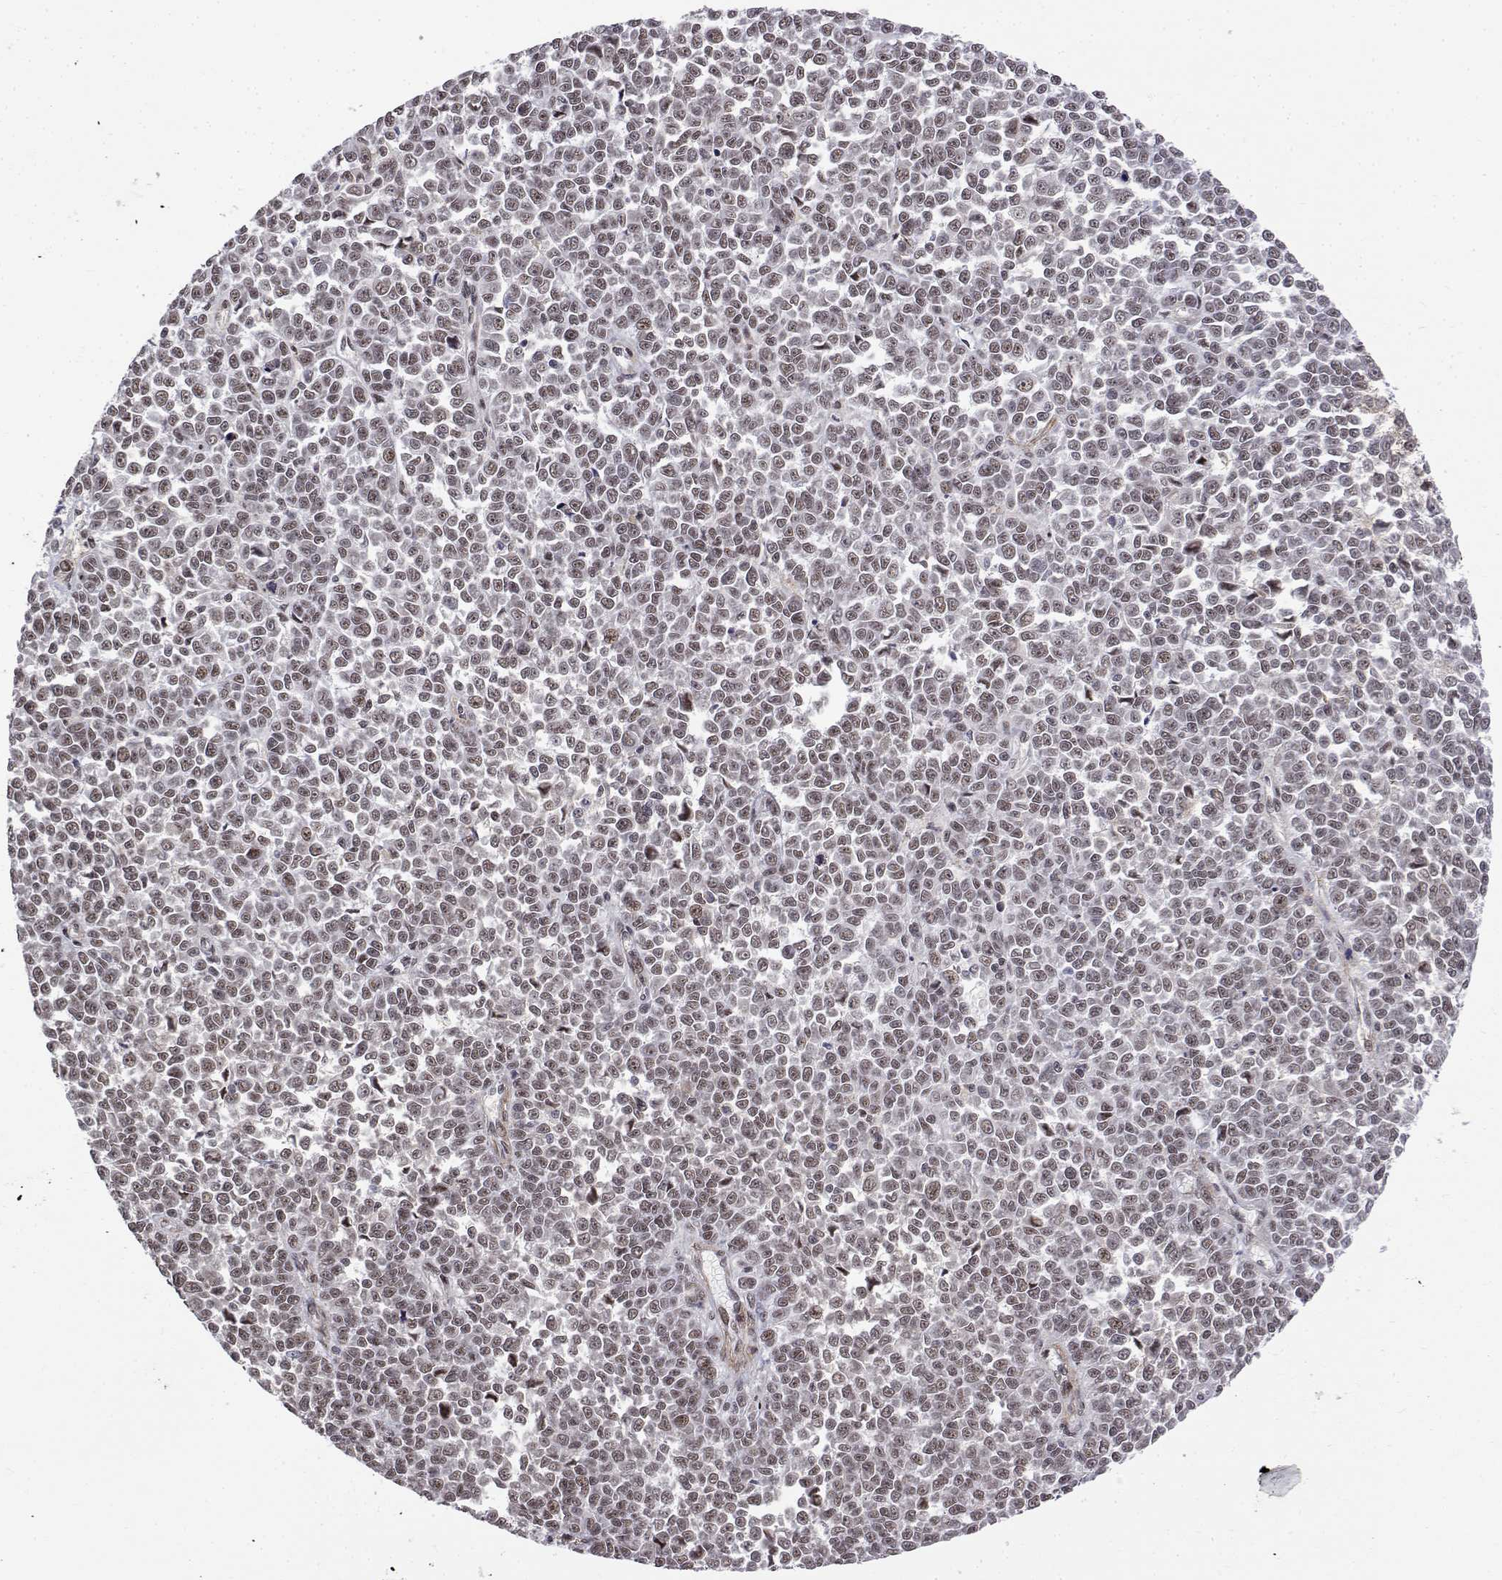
{"staining": {"intensity": "weak", "quantity": ">75%", "location": "nuclear"}, "tissue": "melanoma", "cell_type": "Tumor cells", "image_type": "cancer", "snomed": [{"axis": "morphology", "description": "Malignant melanoma, NOS"}, {"axis": "topography", "description": "Skin"}], "caption": "Protein analysis of melanoma tissue reveals weak nuclear positivity in approximately >75% of tumor cells.", "gene": "ITGA7", "patient": {"sex": "female", "age": 95}}